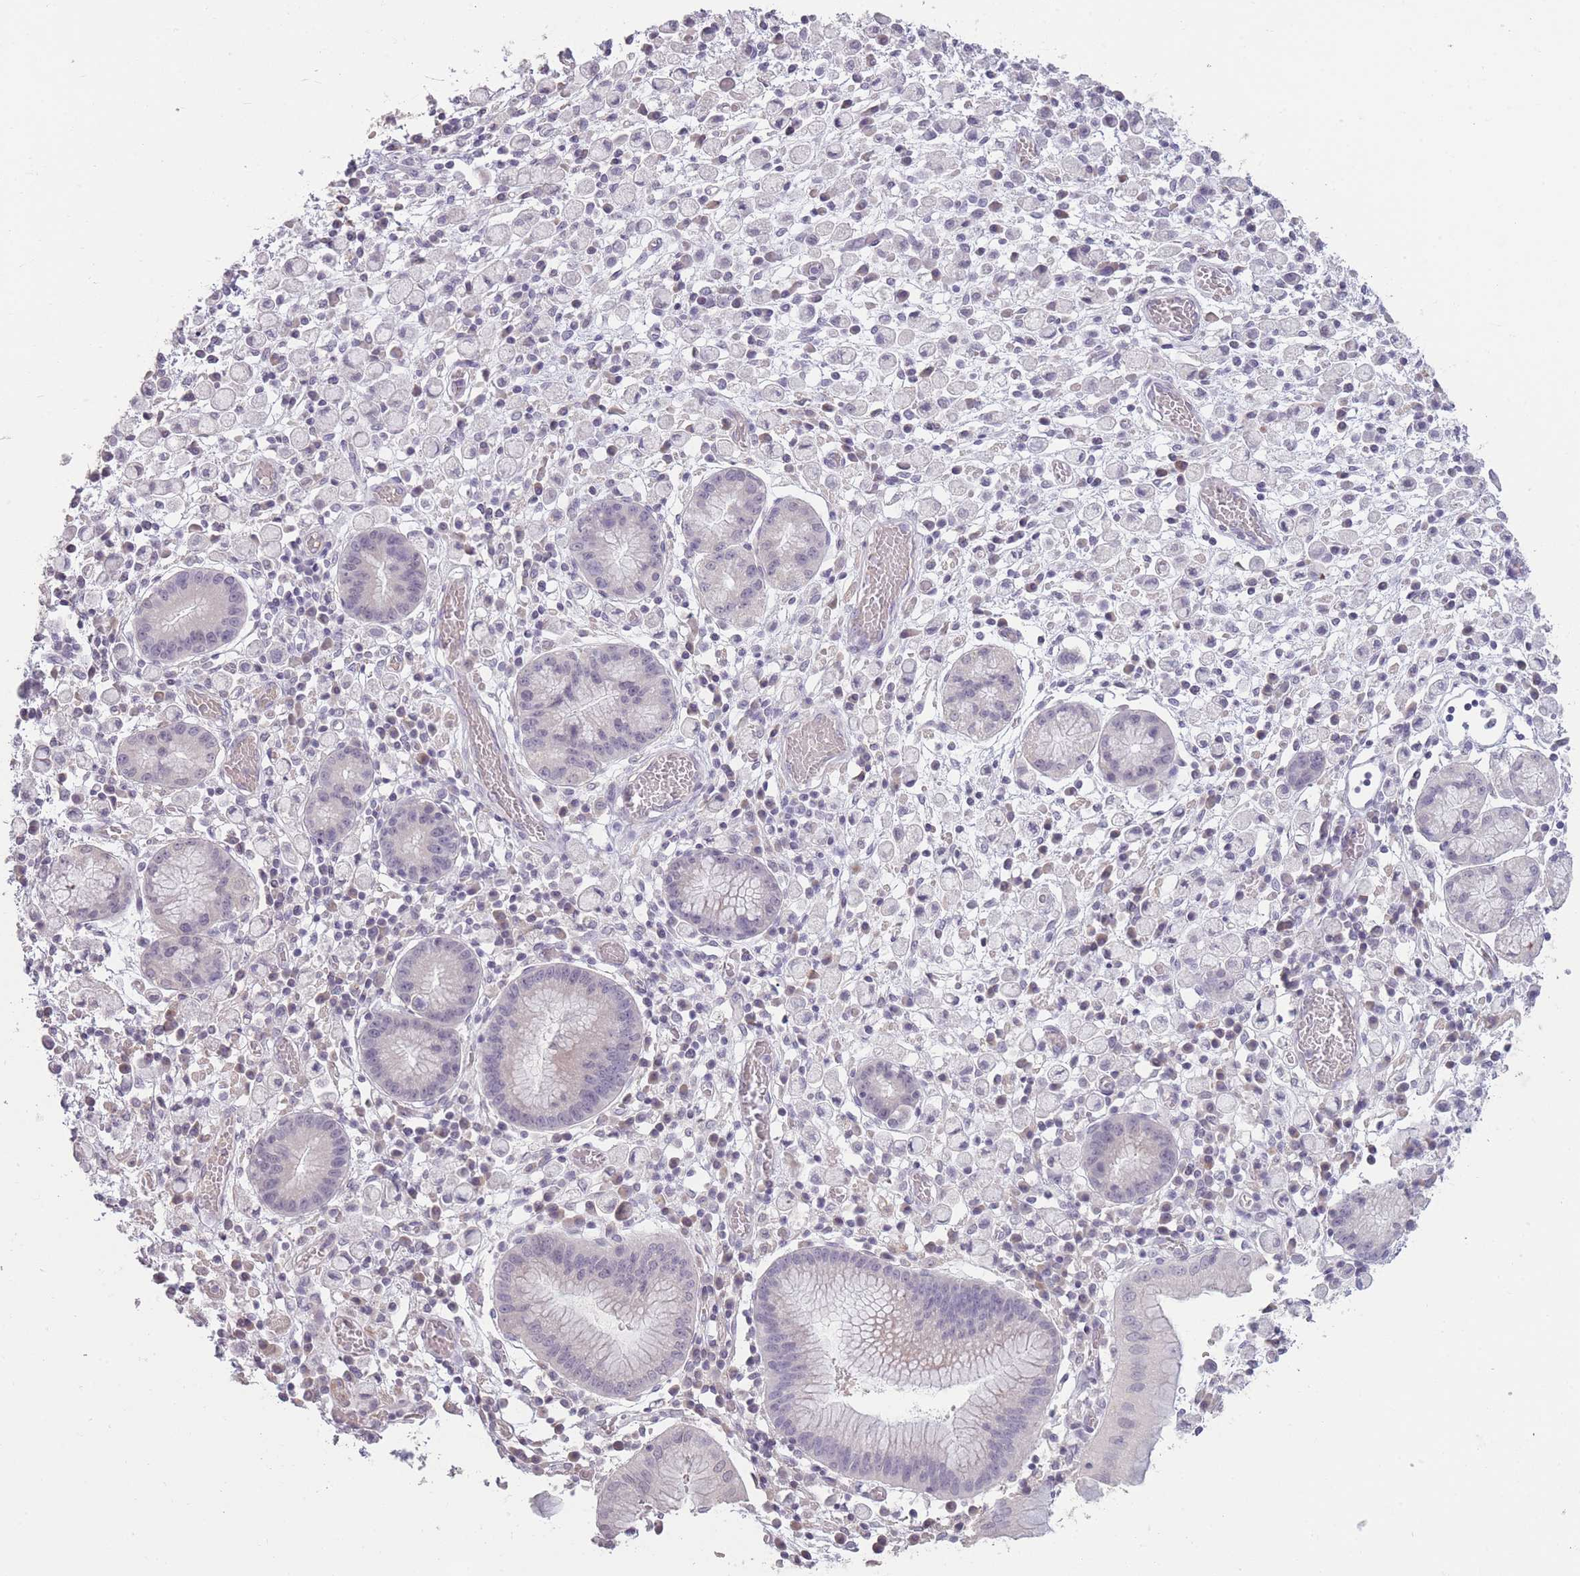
{"staining": {"intensity": "negative", "quantity": "none", "location": "none"}, "tissue": "stomach cancer", "cell_type": "Tumor cells", "image_type": "cancer", "snomed": [{"axis": "morphology", "description": "Adenocarcinoma, NOS"}, {"axis": "topography", "description": "Stomach"}], "caption": "A photomicrograph of stomach adenocarcinoma stained for a protein shows no brown staining in tumor cells.", "gene": "ZBTB24", "patient": {"sex": "male", "age": 77}}